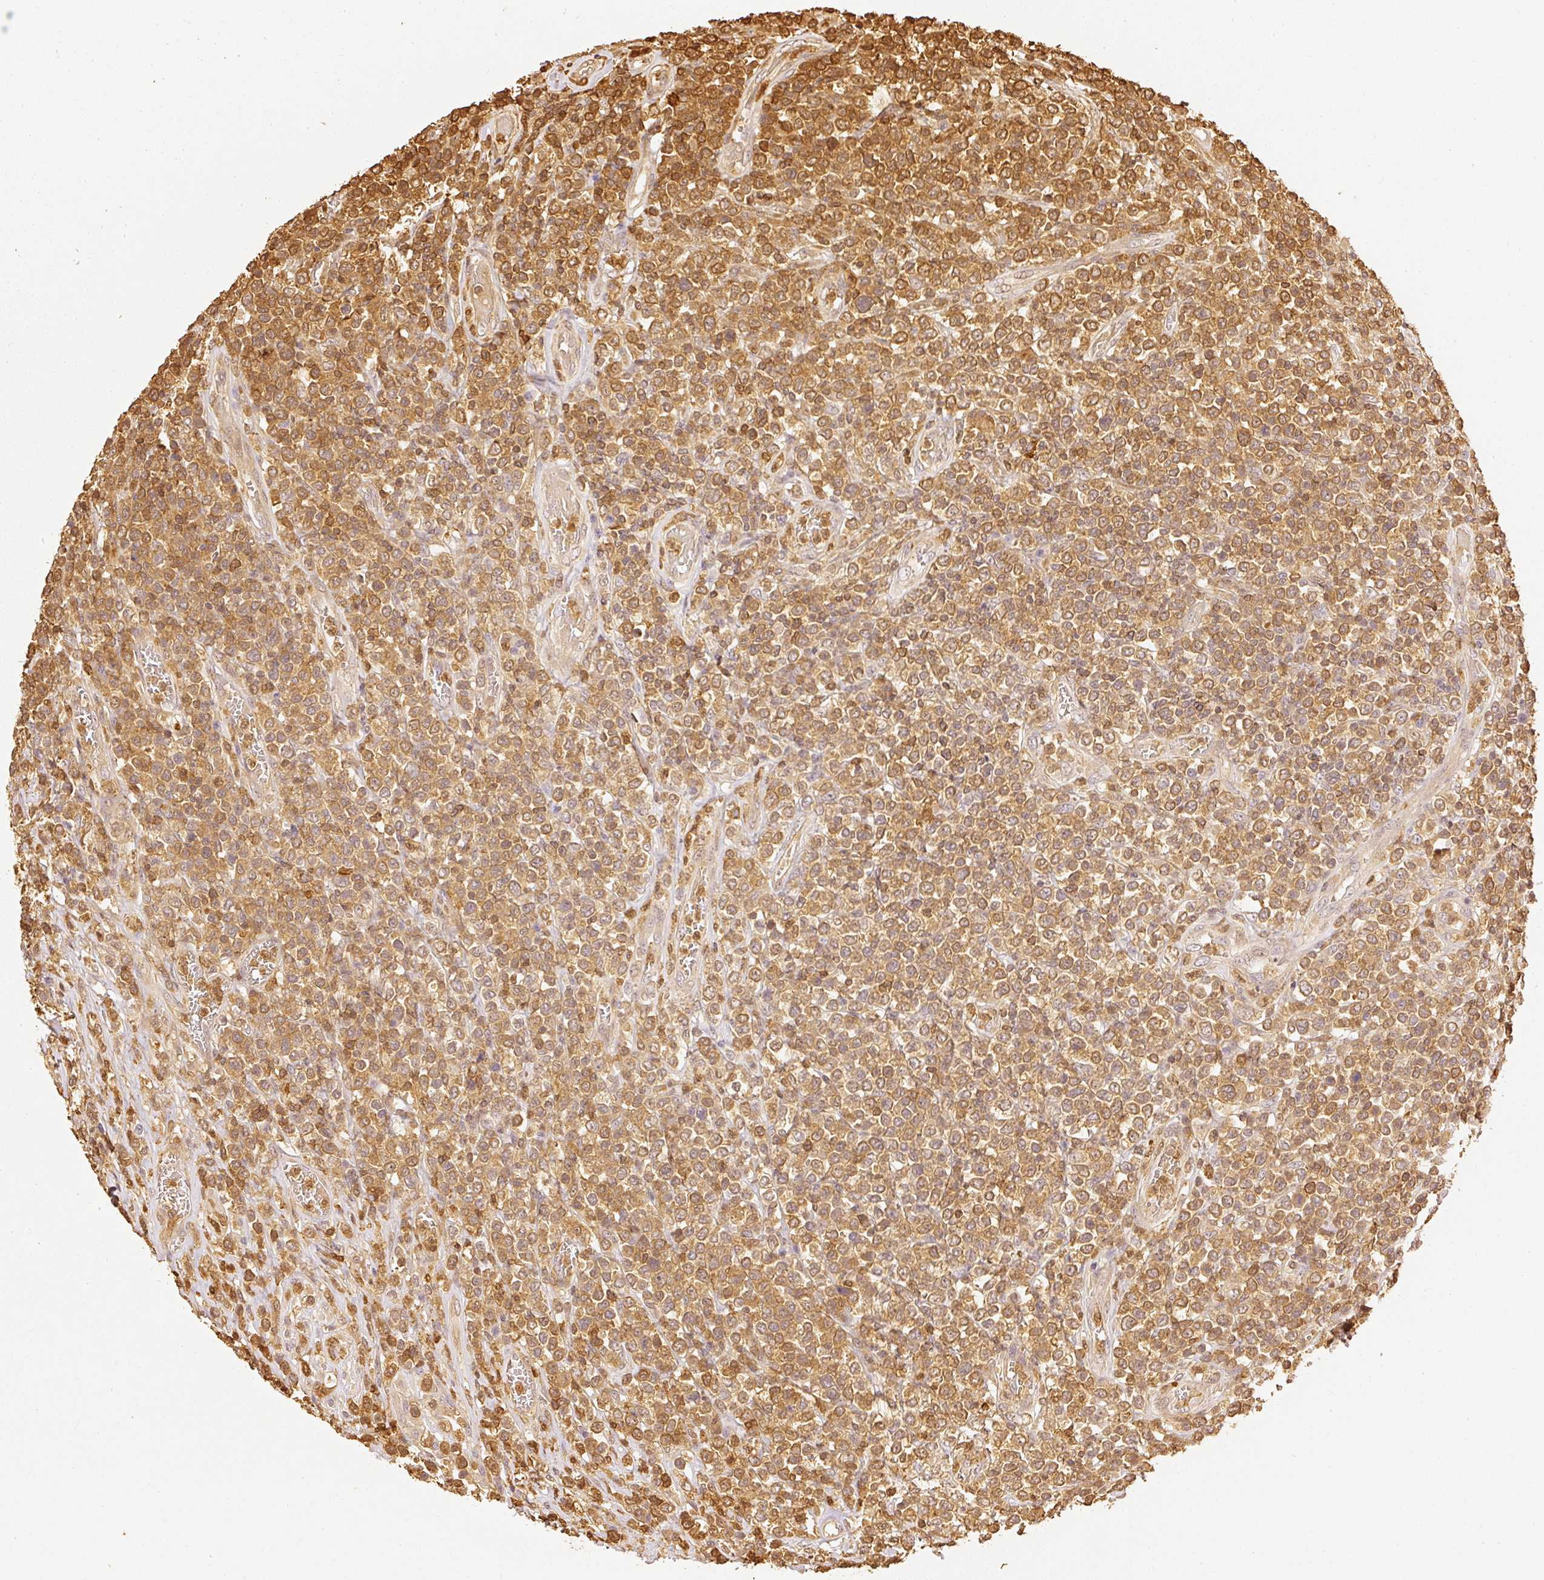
{"staining": {"intensity": "moderate", "quantity": ">75%", "location": "cytoplasmic/membranous,nuclear"}, "tissue": "lymphoma", "cell_type": "Tumor cells", "image_type": "cancer", "snomed": [{"axis": "morphology", "description": "Malignant lymphoma, non-Hodgkin's type, High grade"}, {"axis": "topography", "description": "Soft tissue"}], "caption": "Immunohistochemical staining of human lymphoma displays moderate cytoplasmic/membranous and nuclear protein expression in about >75% of tumor cells.", "gene": "PFN1", "patient": {"sex": "female", "age": 56}}